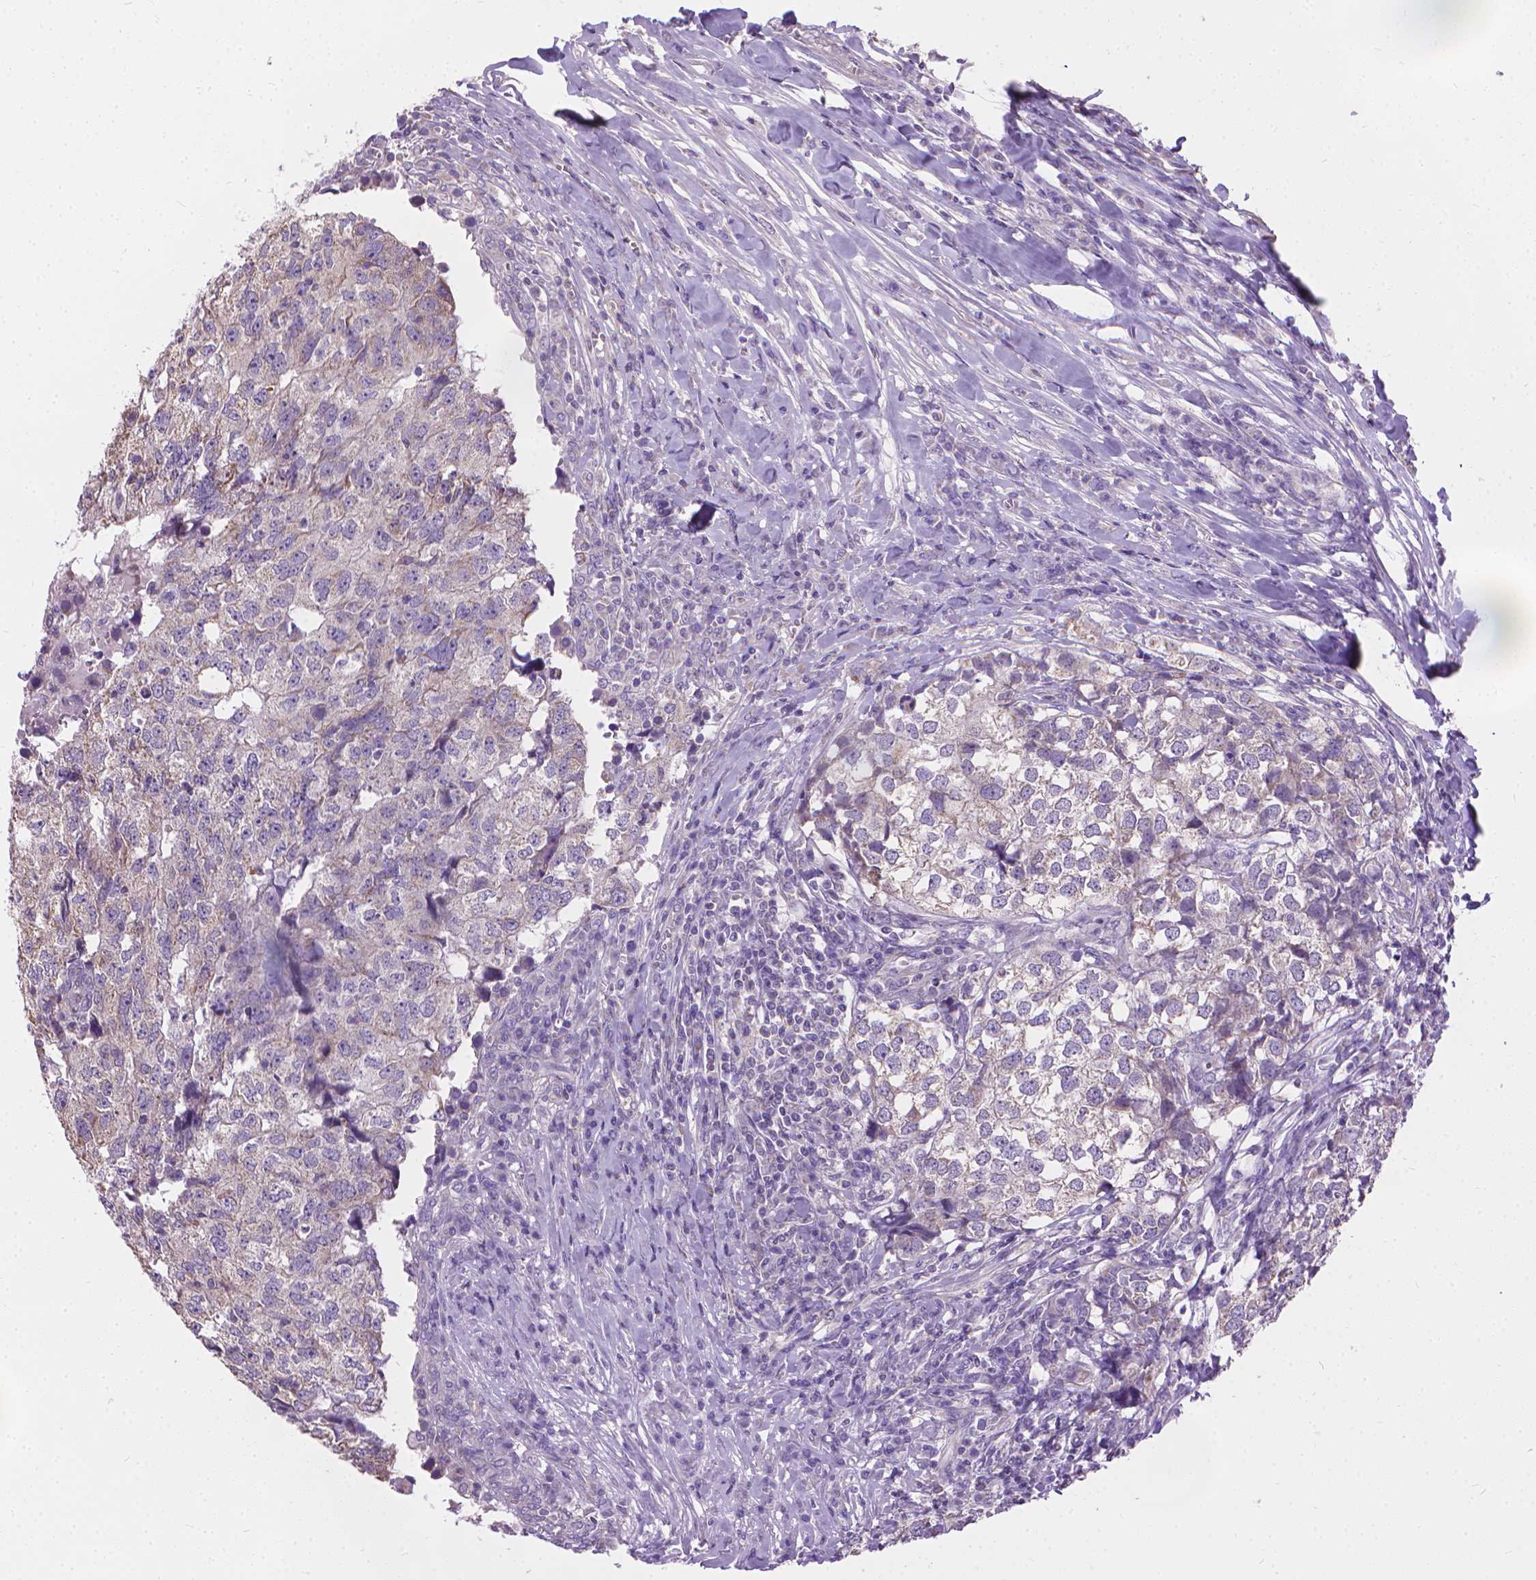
{"staining": {"intensity": "weak", "quantity": "<25%", "location": "cytoplasmic/membranous"}, "tissue": "breast cancer", "cell_type": "Tumor cells", "image_type": "cancer", "snomed": [{"axis": "morphology", "description": "Duct carcinoma"}, {"axis": "topography", "description": "Breast"}], "caption": "This micrograph is of intraductal carcinoma (breast) stained with IHC to label a protein in brown with the nuclei are counter-stained blue. There is no staining in tumor cells. (Stains: DAB (3,3'-diaminobenzidine) immunohistochemistry (IHC) with hematoxylin counter stain, Microscopy: brightfield microscopy at high magnification).", "gene": "SYN1", "patient": {"sex": "female", "age": 30}}